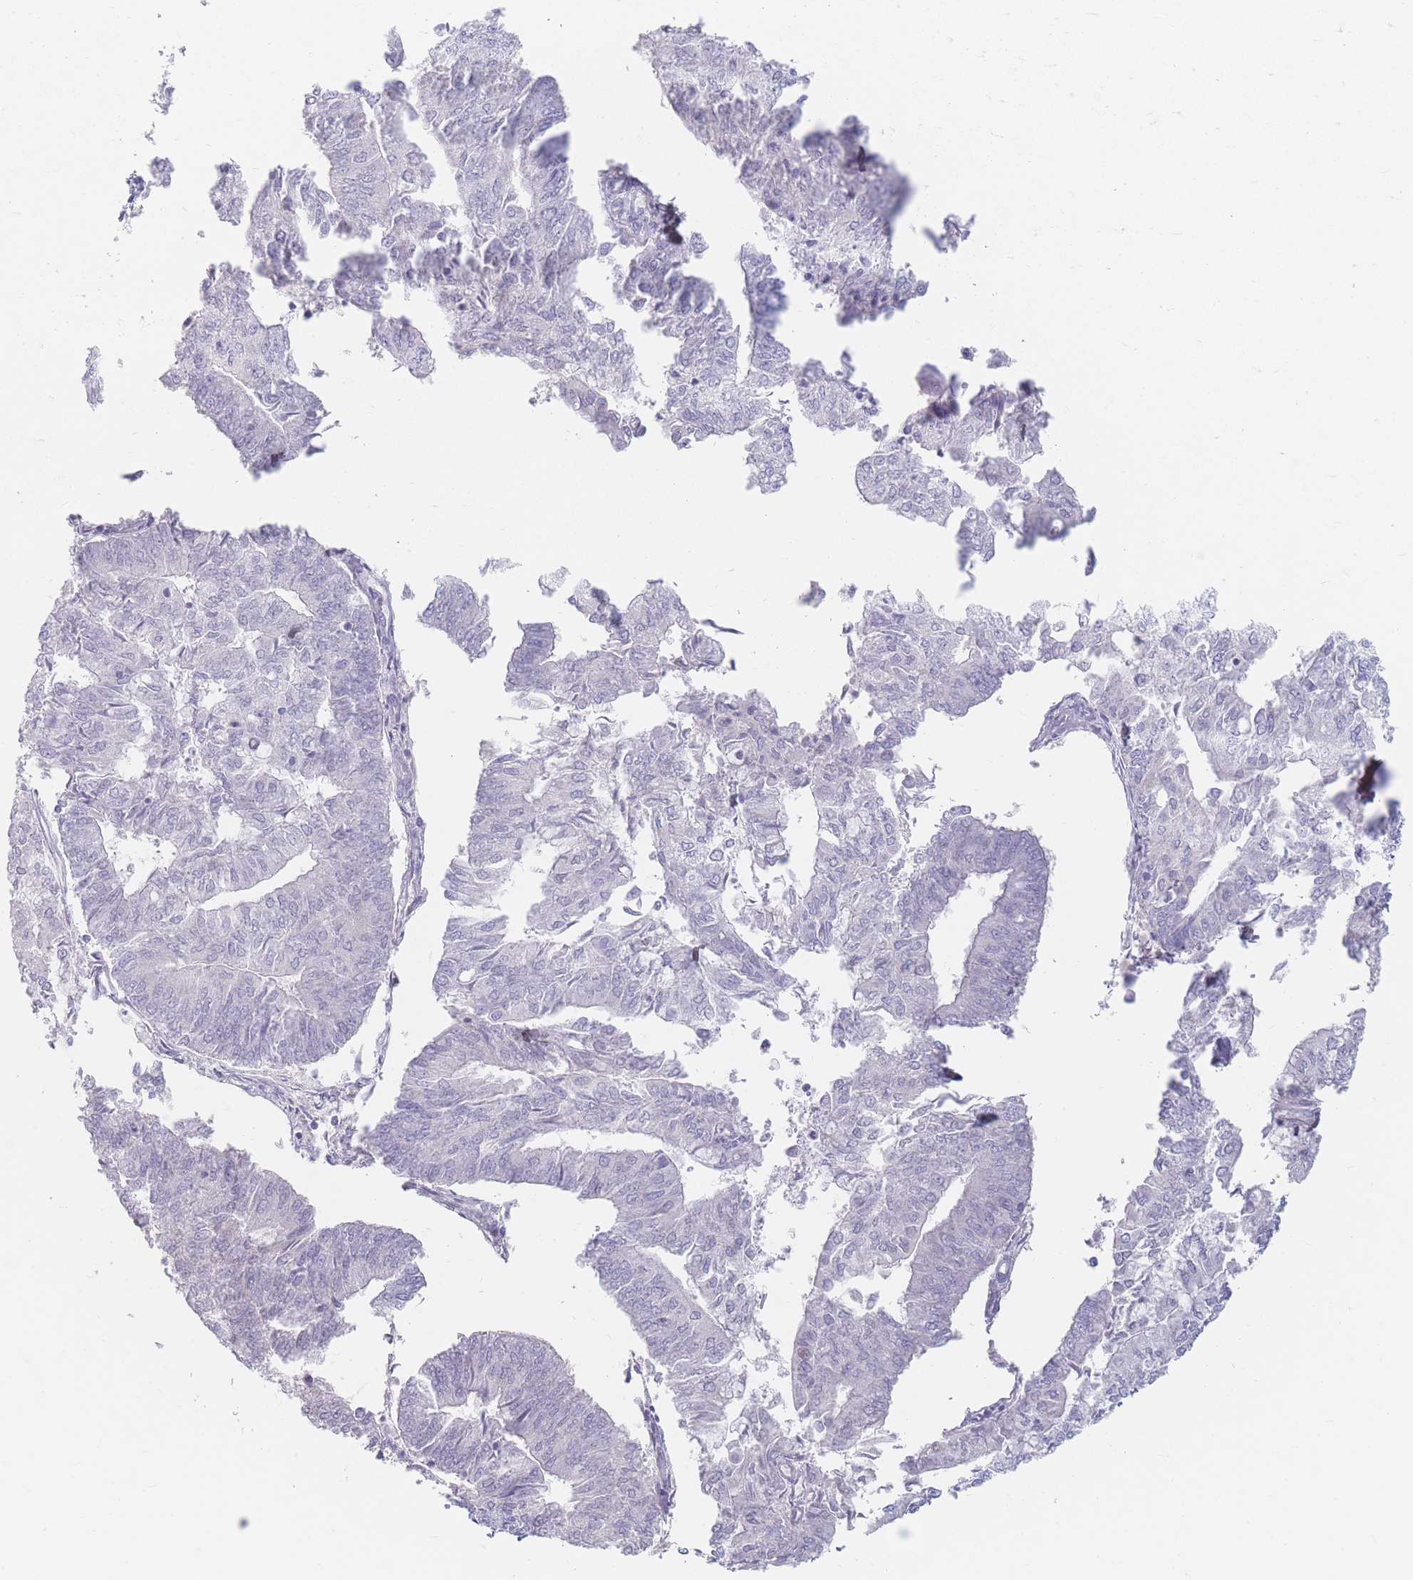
{"staining": {"intensity": "negative", "quantity": "none", "location": "none"}, "tissue": "smooth muscle", "cell_type": "Smooth muscle cells", "image_type": "normal", "snomed": [{"axis": "morphology", "description": "Normal tissue, NOS"}, {"axis": "topography", "description": "Smooth muscle"}, {"axis": "topography", "description": "Fallopian tube"}], "caption": "High power microscopy histopathology image of an IHC histopathology image of benign smooth muscle, revealing no significant expression in smooth muscle cells. (IHC, brightfield microscopy, high magnification).", "gene": "PRG4", "patient": {"sex": "female", "age": 59}}